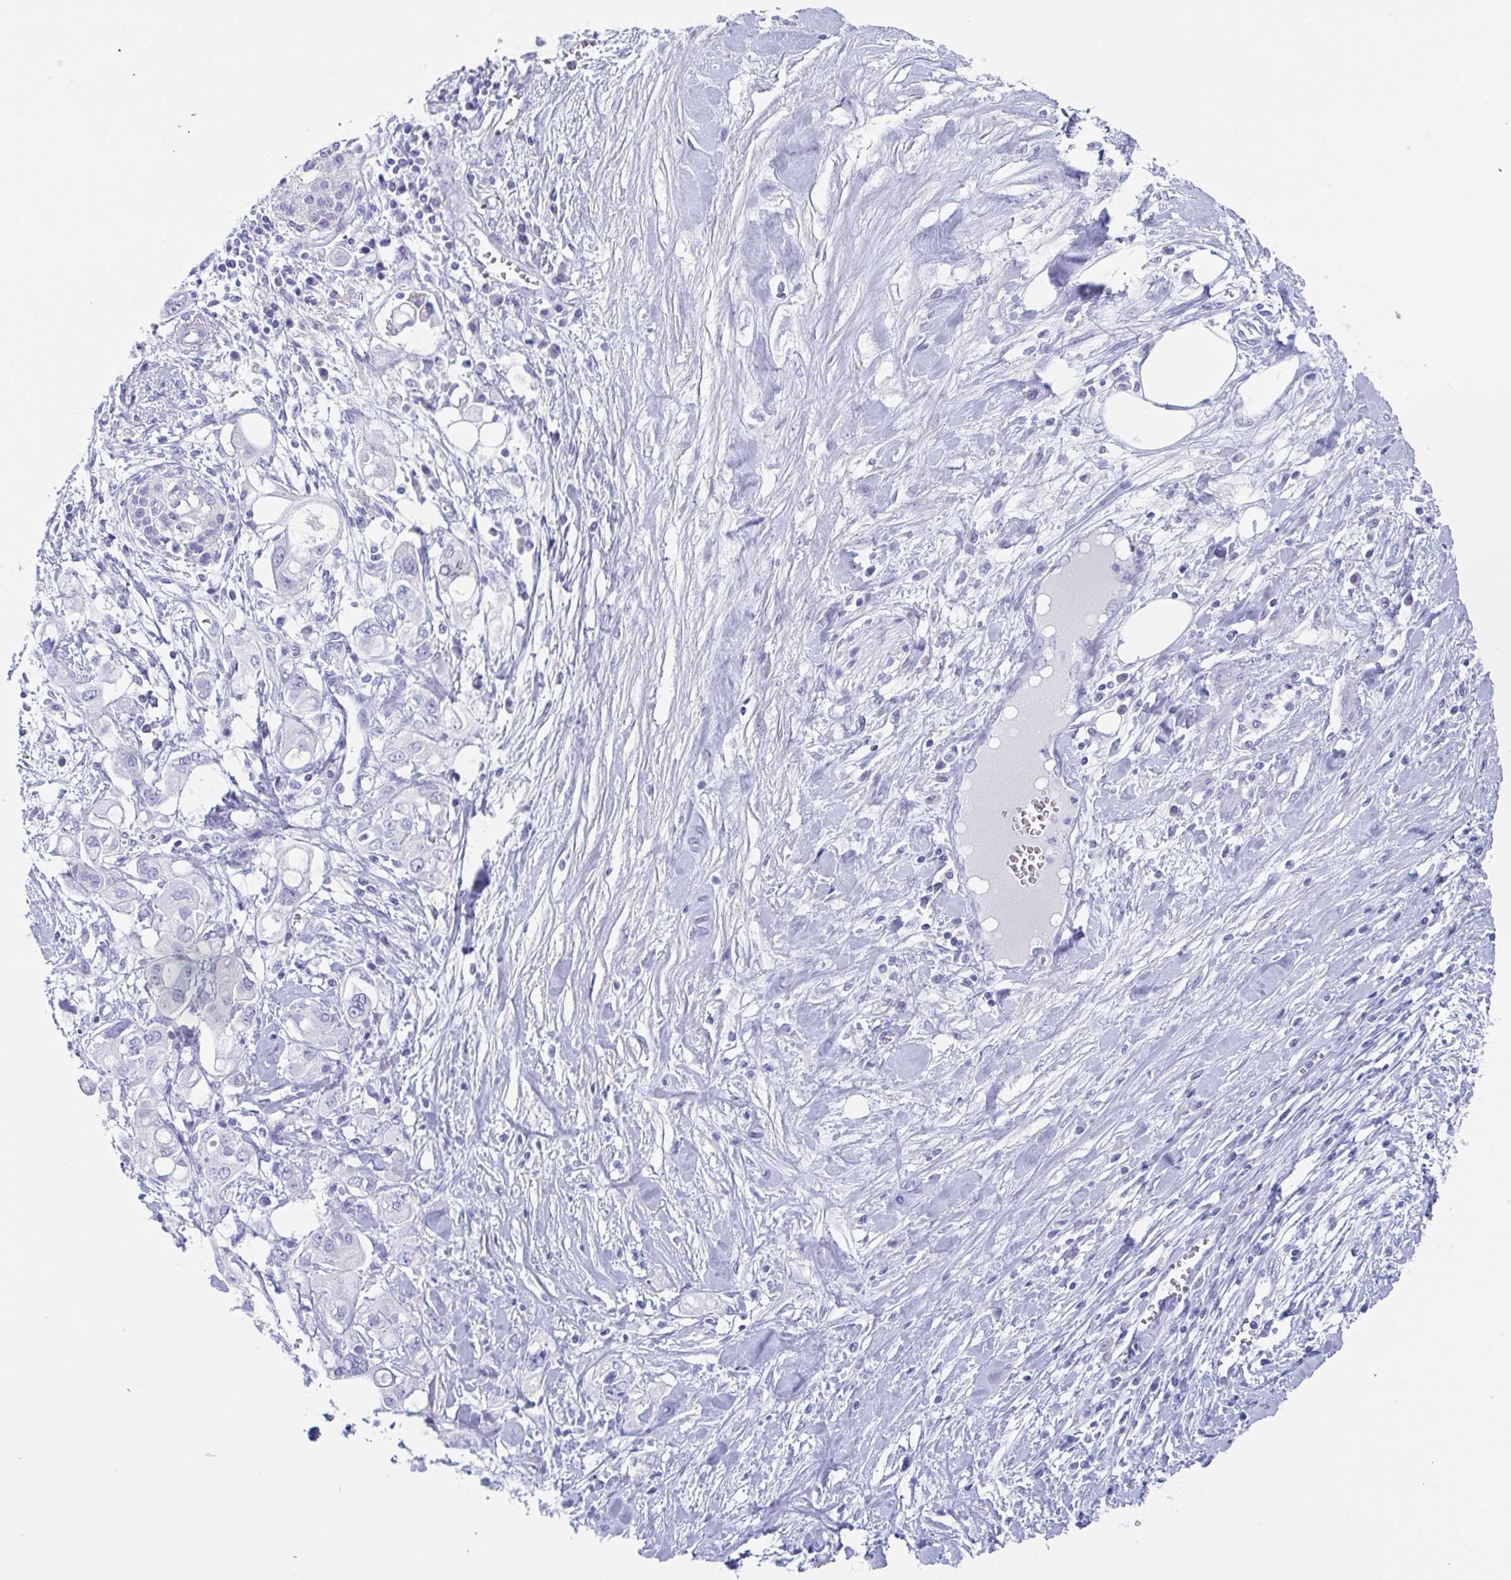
{"staining": {"intensity": "negative", "quantity": "none", "location": "none"}, "tissue": "pancreatic cancer", "cell_type": "Tumor cells", "image_type": "cancer", "snomed": [{"axis": "morphology", "description": "Adenocarcinoma, NOS"}, {"axis": "topography", "description": "Pancreas"}], "caption": "Tumor cells show no significant expression in pancreatic cancer.", "gene": "ZPBP", "patient": {"sex": "female", "age": 56}}